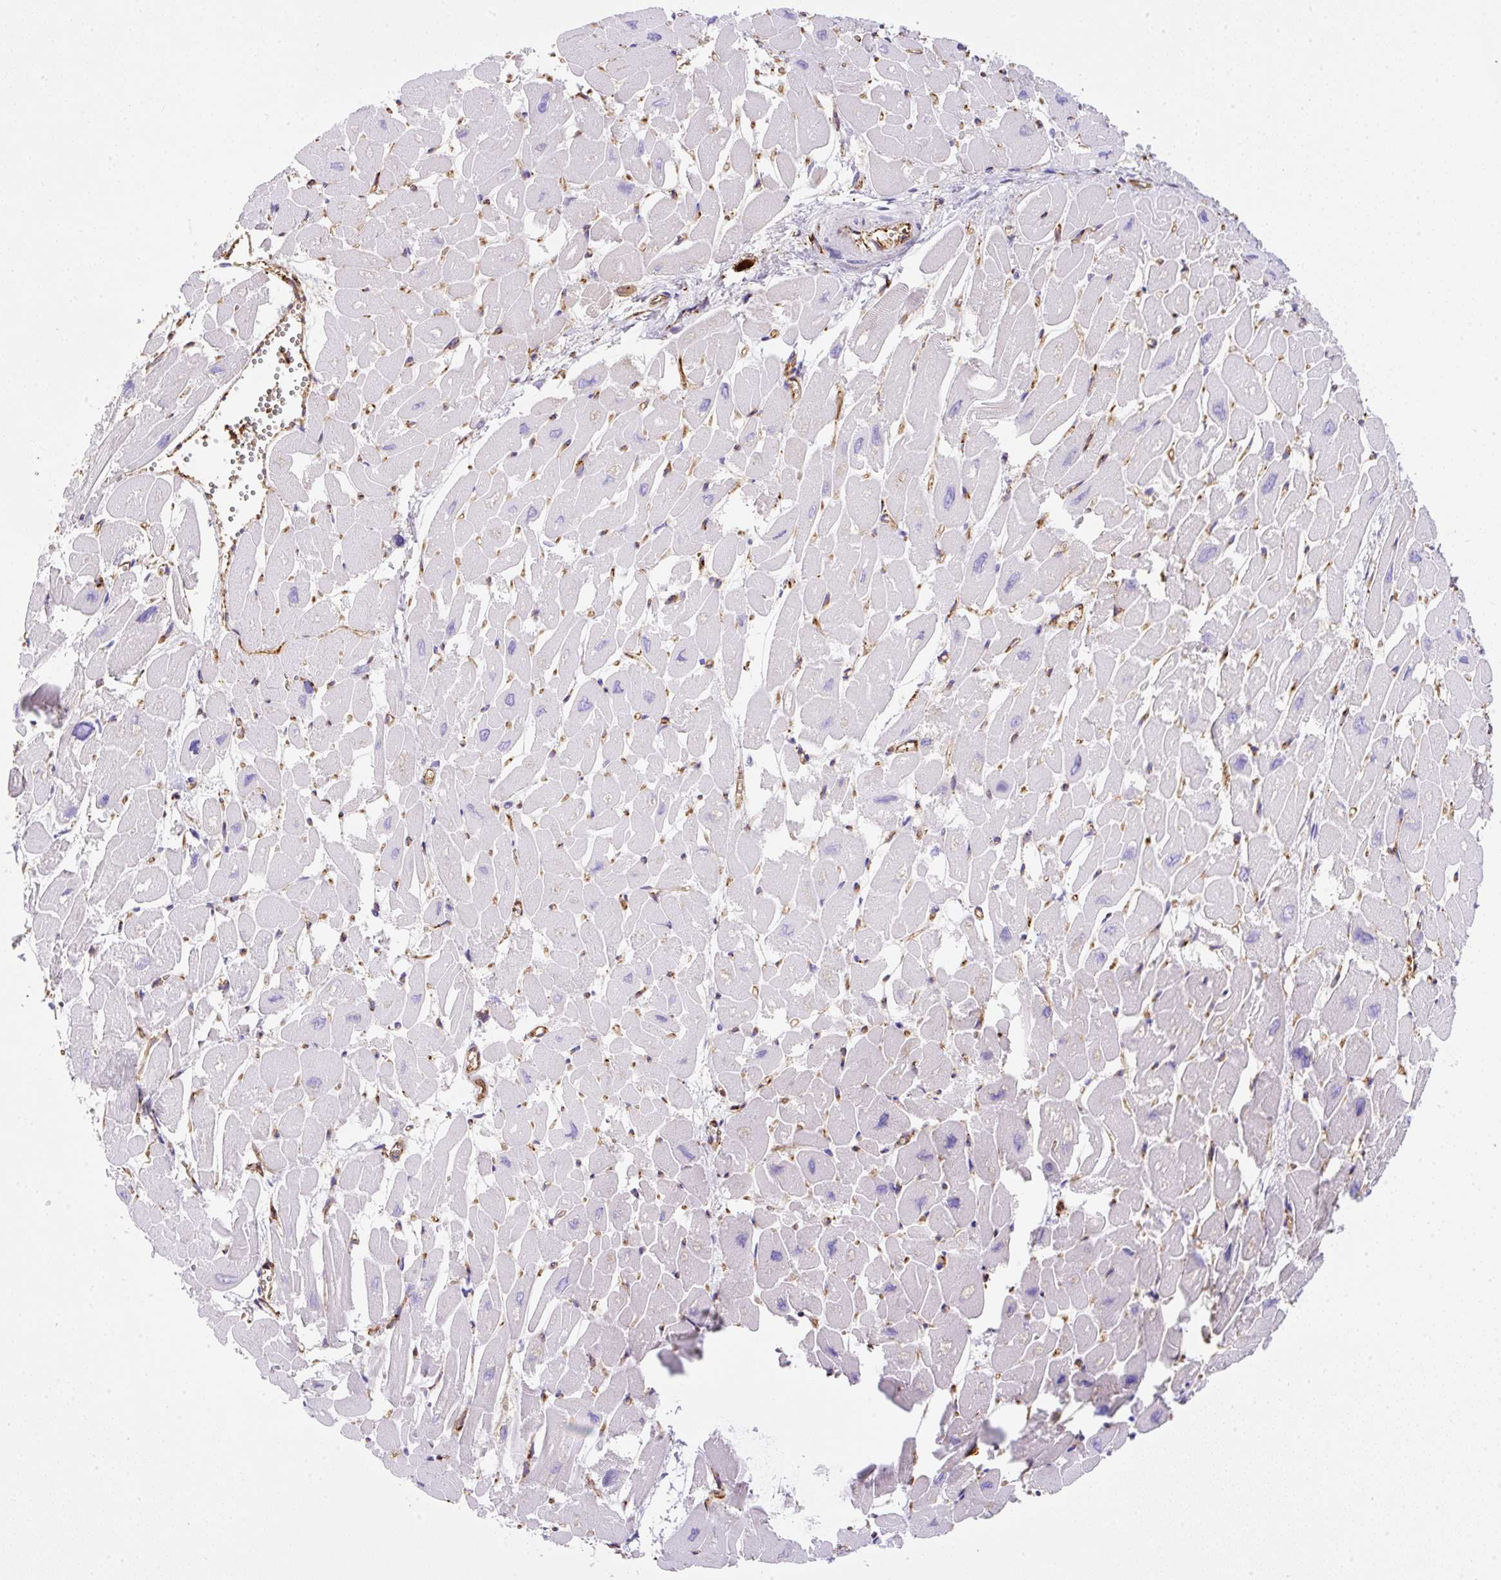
{"staining": {"intensity": "negative", "quantity": "none", "location": "none"}, "tissue": "heart muscle", "cell_type": "Cardiomyocytes", "image_type": "normal", "snomed": [{"axis": "morphology", "description": "Normal tissue, NOS"}, {"axis": "topography", "description": "Heart"}], "caption": "Immunohistochemistry micrograph of normal heart muscle: human heart muscle stained with DAB displays no significant protein staining in cardiomyocytes.", "gene": "MAGEB5", "patient": {"sex": "male", "age": 54}}